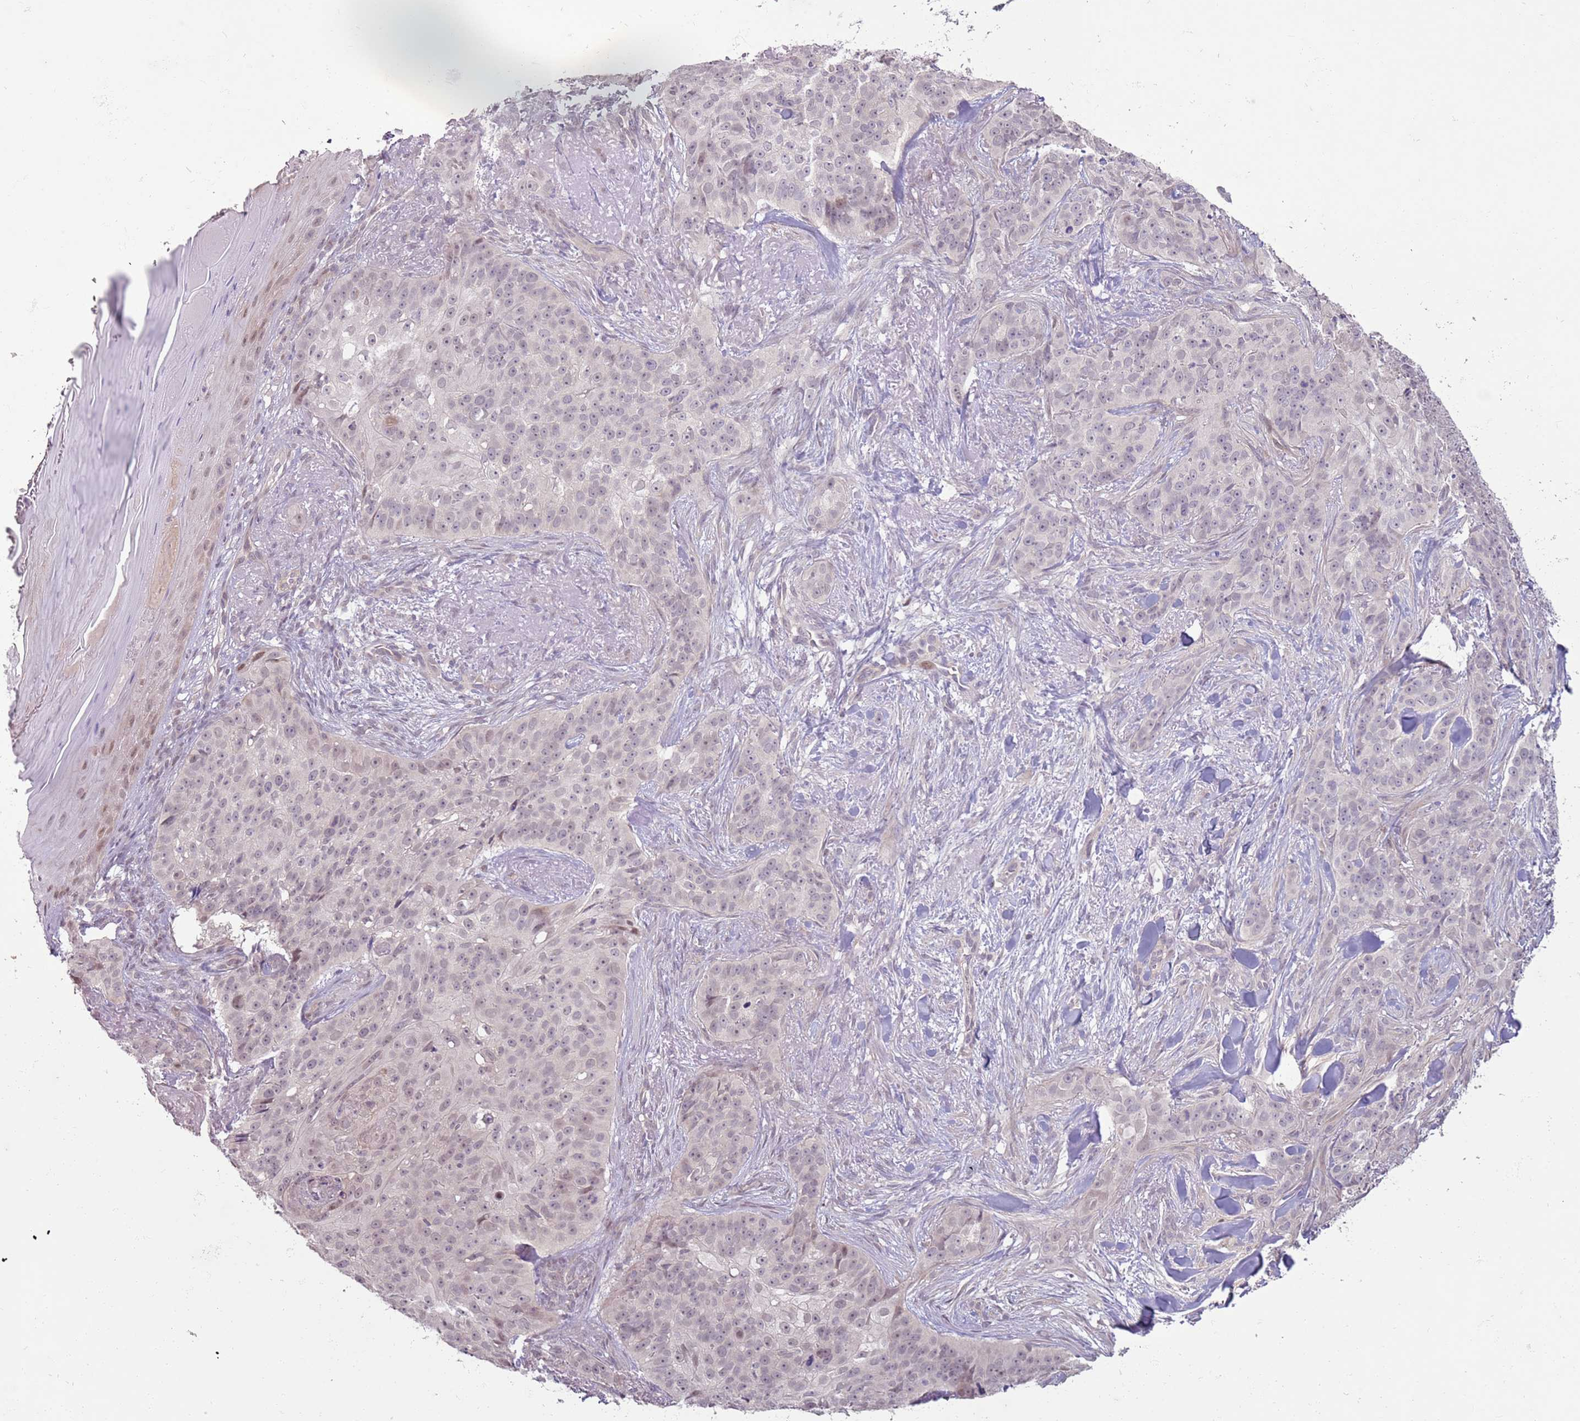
{"staining": {"intensity": "negative", "quantity": "none", "location": "none"}, "tissue": "skin cancer", "cell_type": "Tumor cells", "image_type": "cancer", "snomed": [{"axis": "morphology", "description": "Basal cell carcinoma"}, {"axis": "topography", "description": "Skin"}], "caption": "The immunohistochemistry micrograph has no significant staining in tumor cells of skin cancer tissue. (Brightfield microscopy of DAB immunohistochemistry (IHC) at high magnification).", "gene": "ZNF239", "patient": {"sex": "female", "age": 92}}